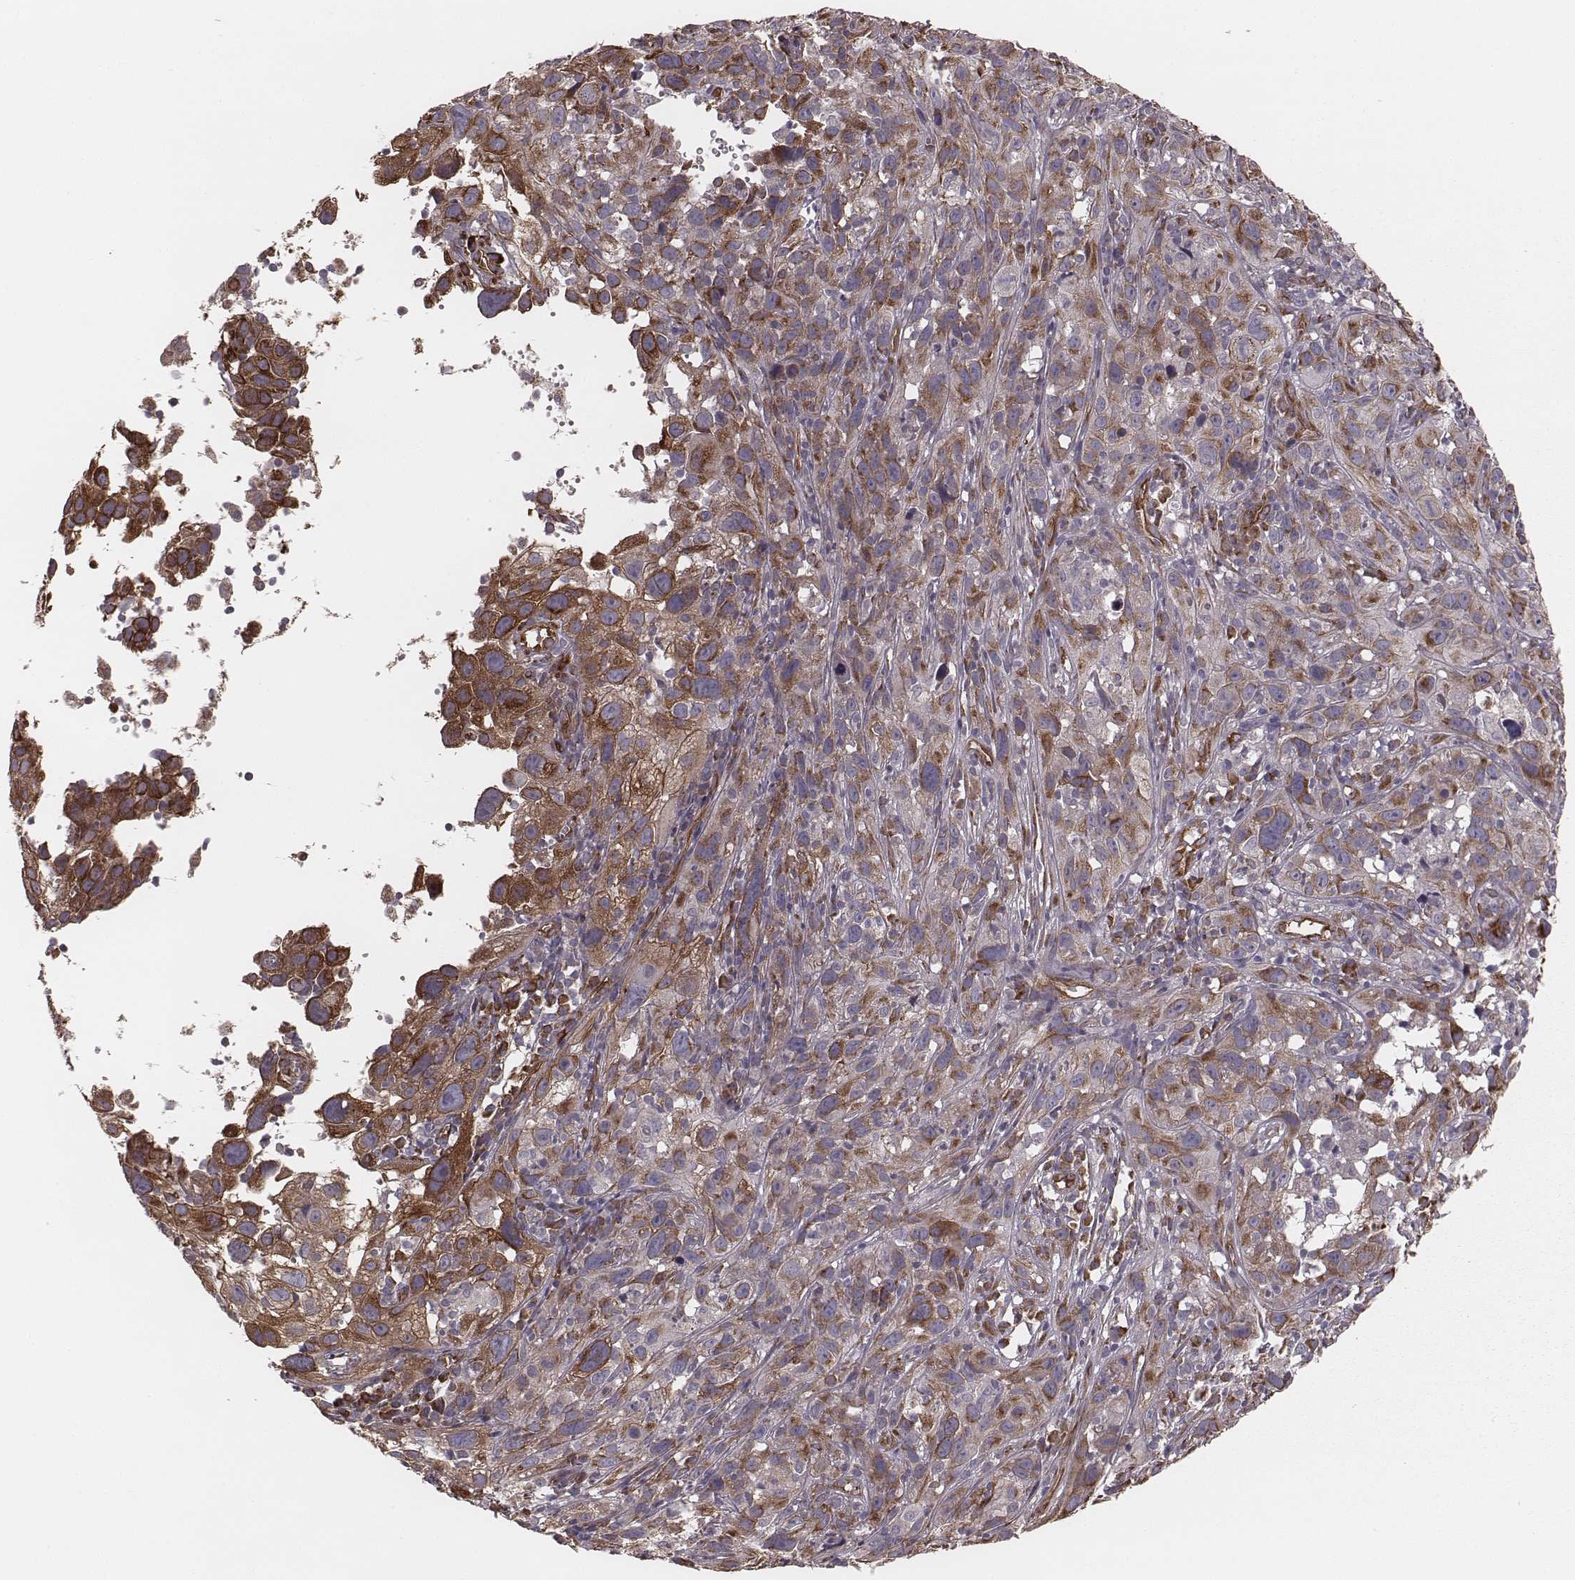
{"staining": {"intensity": "moderate", "quantity": "25%-75%", "location": "cytoplasmic/membranous"}, "tissue": "cervical cancer", "cell_type": "Tumor cells", "image_type": "cancer", "snomed": [{"axis": "morphology", "description": "Squamous cell carcinoma, NOS"}, {"axis": "topography", "description": "Cervix"}], "caption": "Immunohistochemical staining of human squamous cell carcinoma (cervical) reveals moderate cytoplasmic/membranous protein expression in approximately 25%-75% of tumor cells.", "gene": "PALMD", "patient": {"sex": "female", "age": 37}}